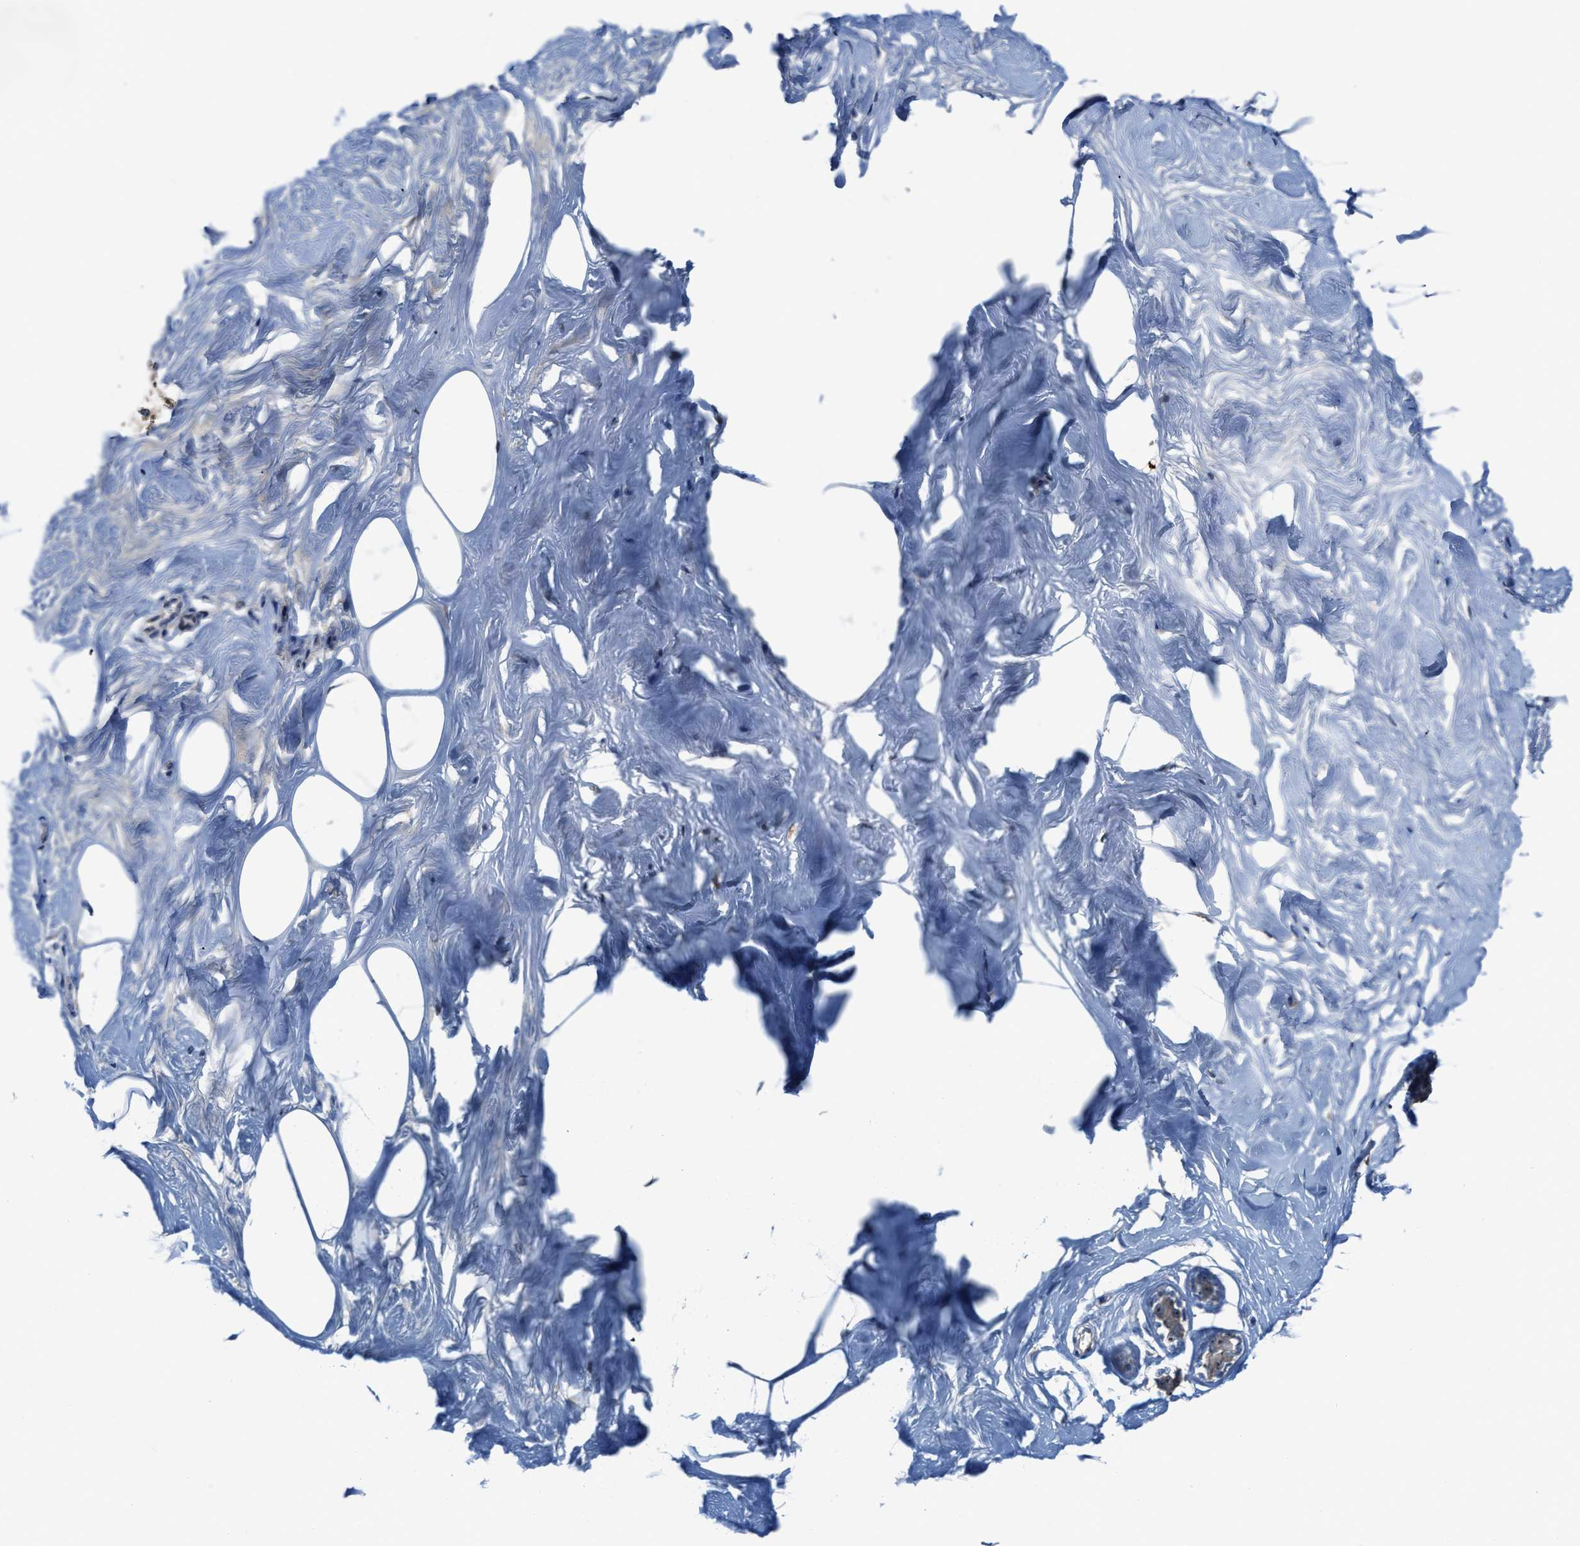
{"staining": {"intensity": "moderate", "quantity": ">75%", "location": "nuclear"}, "tissue": "adipose tissue", "cell_type": "Adipocytes", "image_type": "normal", "snomed": [{"axis": "morphology", "description": "Normal tissue, NOS"}, {"axis": "morphology", "description": "Fibrosis, NOS"}, {"axis": "topography", "description": "Breast"}, {"axis": "topography", "description": "Adipose tissue"}], "caption": "This image shows immunohistochemistry staining of benign human adipose tissue, with medium moderate nuclear staining in approximately >75% of adipocytes.", "gene": "ZNF783", "patient": {"sex": "female", "age": 39}}